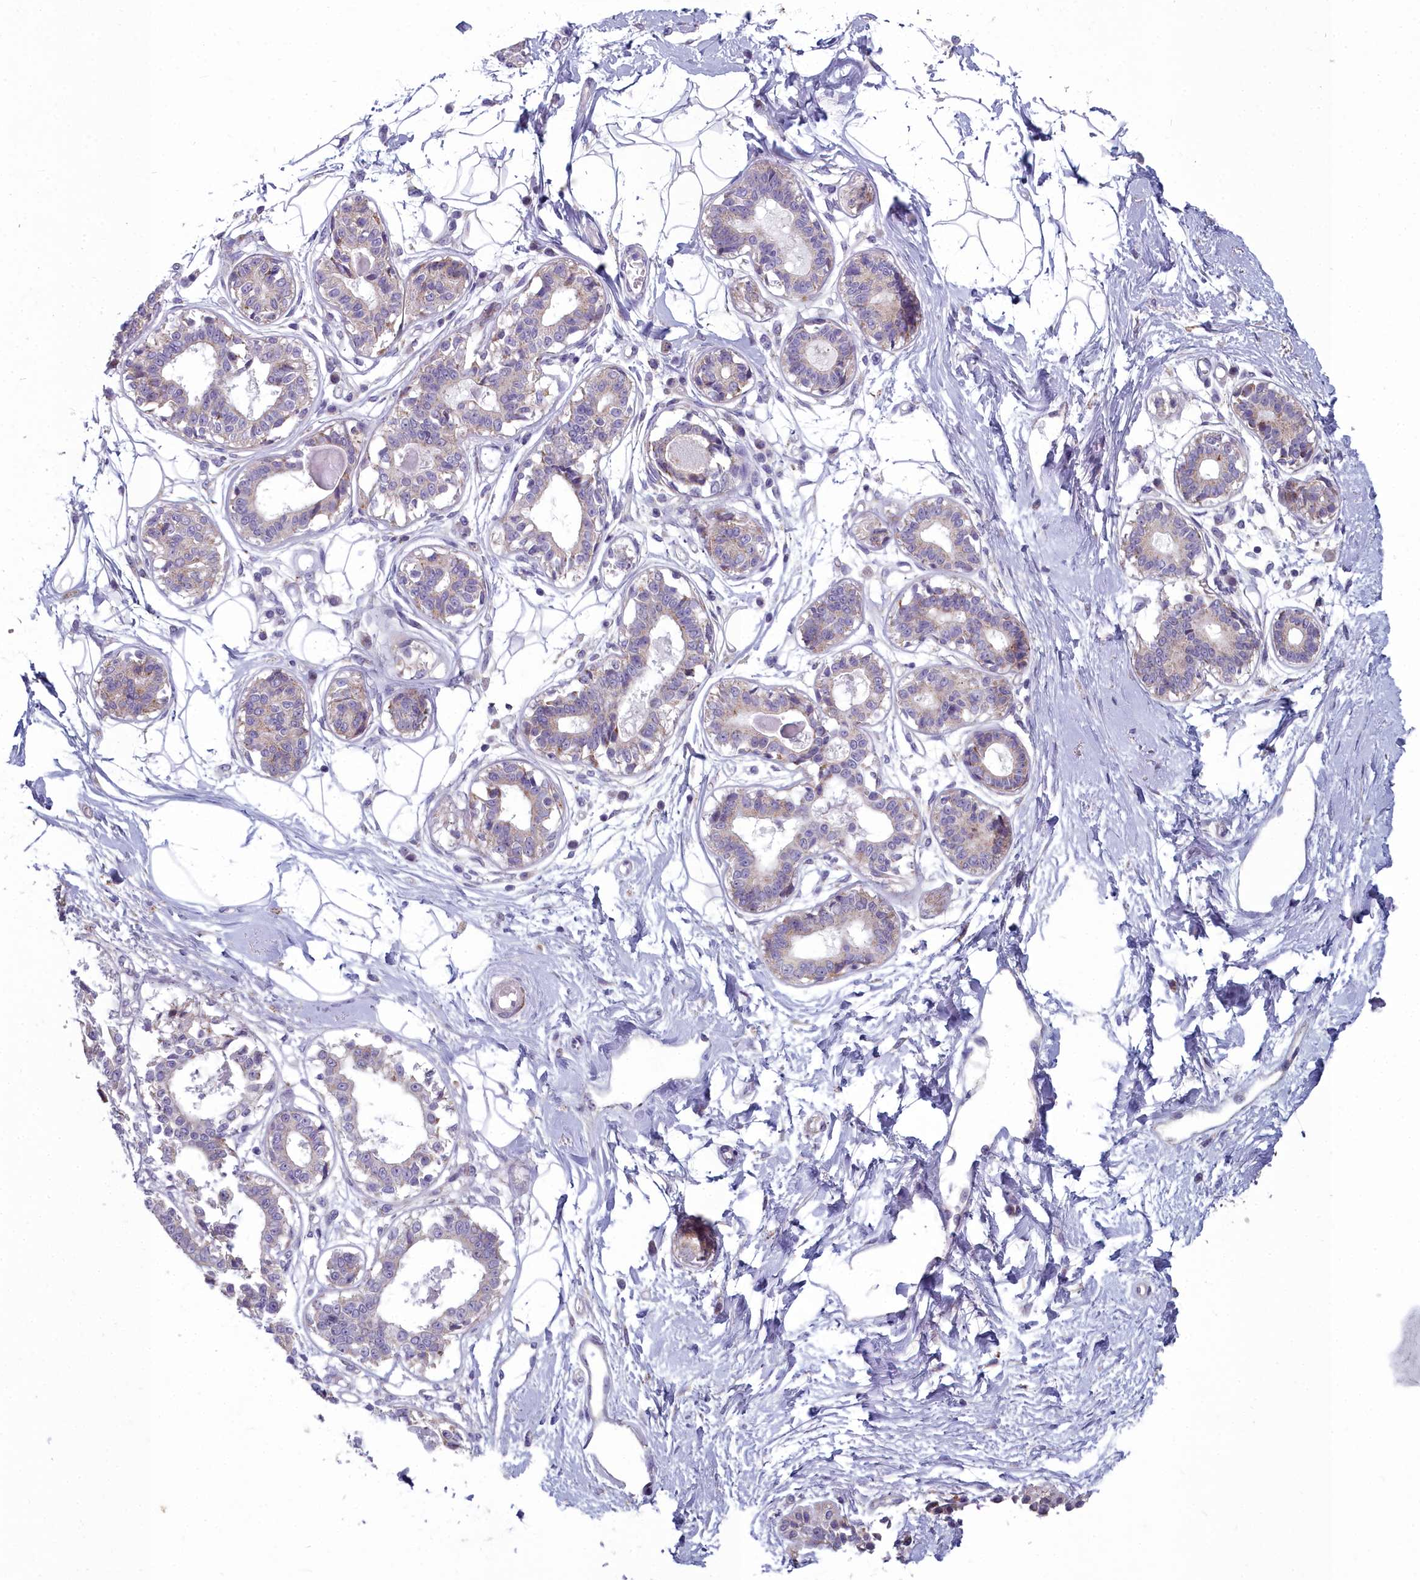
{"staining": {"intensity": "negative", "quantity": "none", "location": "none"}, "tissue": "breast", "cell_type": "Adipocytes", "image_type": "normal", "snomed": [{"axis": "morphology", "description": "Normal tissue, NOS"}, {"axis": "topography", "description": "Breast"}], "caption": "Immunohistochemistry (IHC) image of normal breast stained for a protein (brown), which reveals no positivity in adipocytes.", "gene": "INSYN2A", "patient": {"sex": "female", "age": 45}}